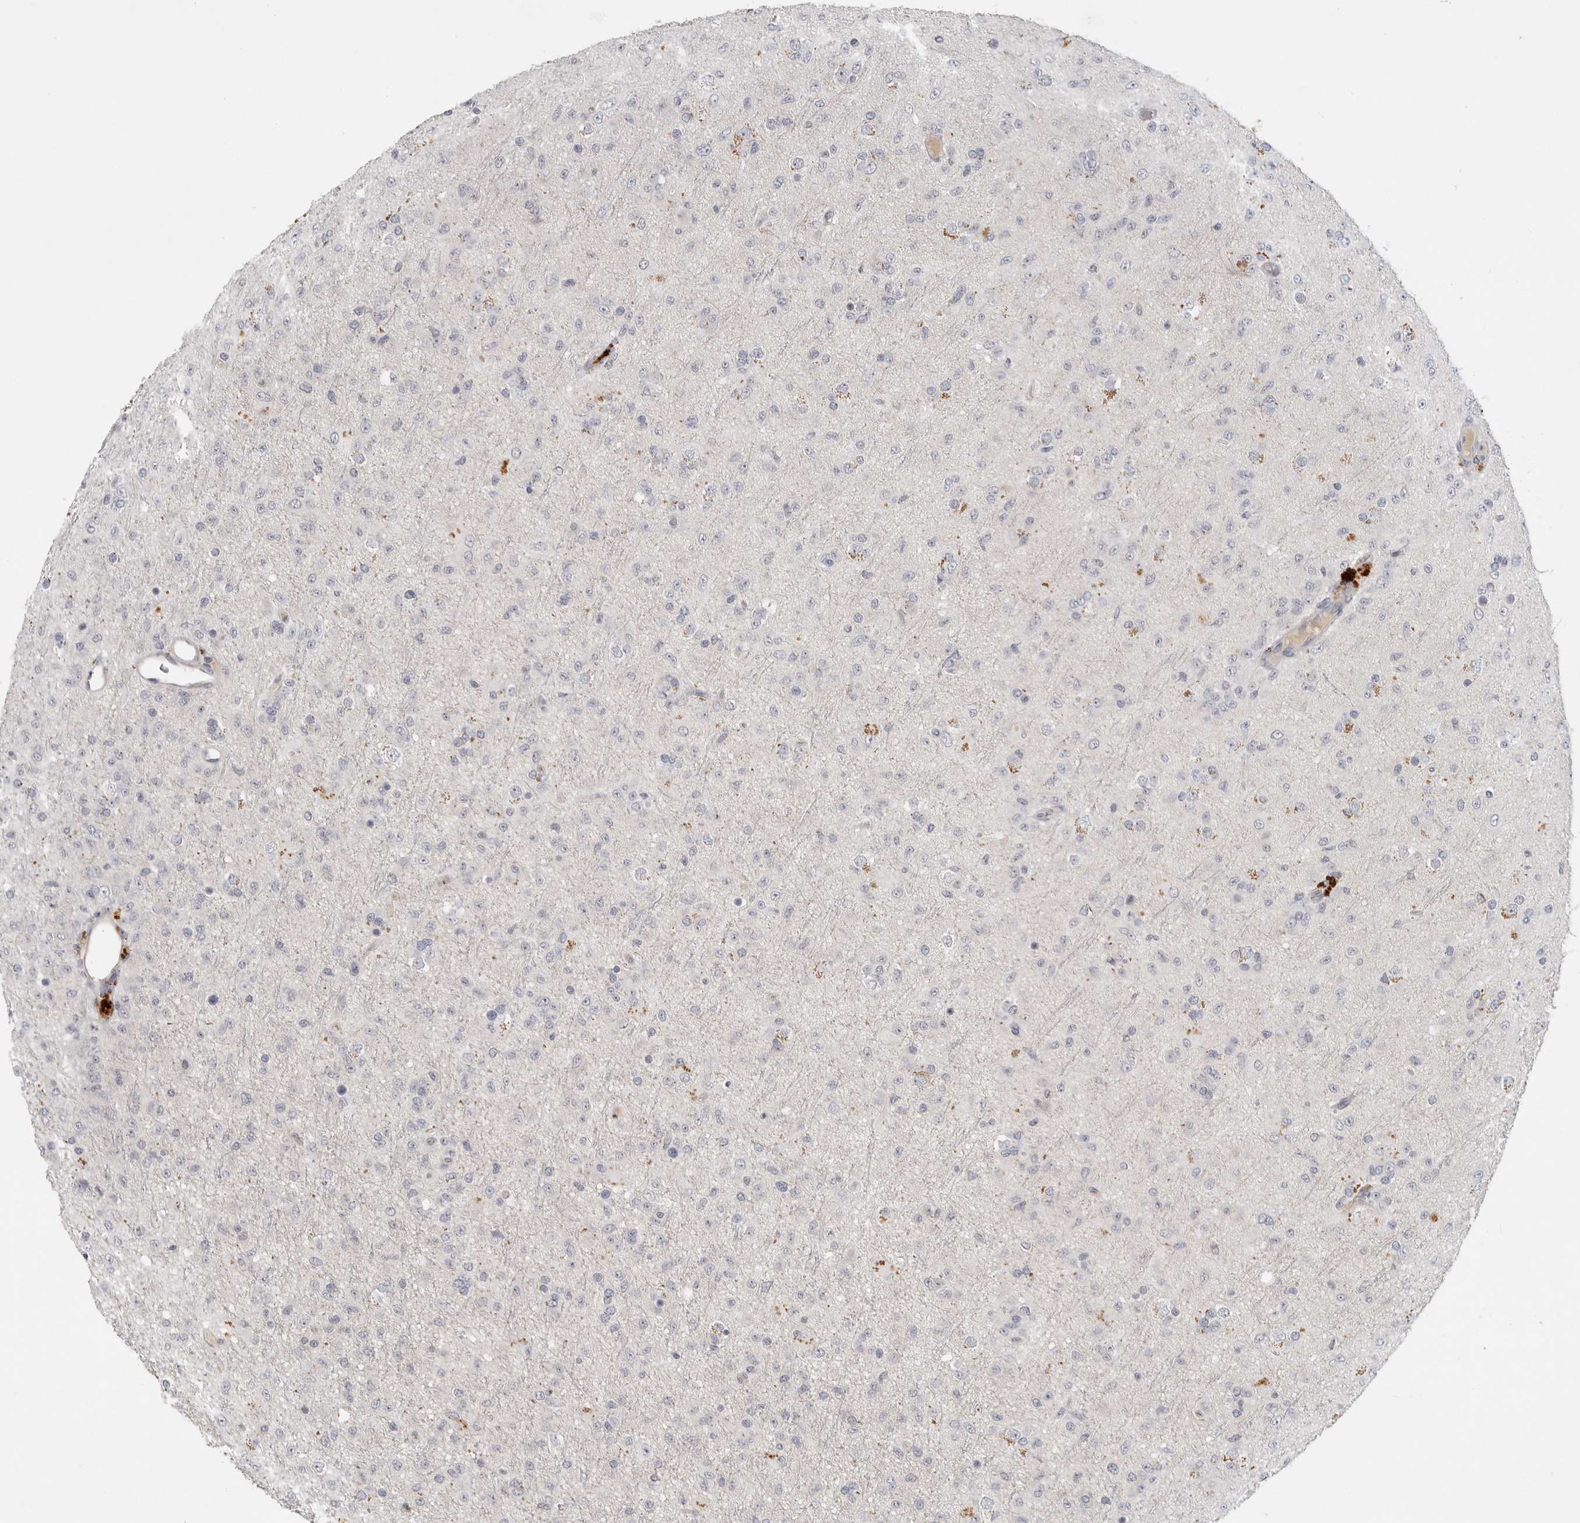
{"staining": {"intensity": "negative", "quantity": "none", "location": "none"}, "tissue": "glioma", "cell_type": "Tumor cells", "image_type": "cancer", "snomed": [{"axis": "morphology", "description": "Glioma, malignant, Low grade"}, {"axis": "topography", "description": "Brain"}], "caption": "The photomicrograph demonstrates no significant positivity in tumor cells of glioma. Brightfield microscopy of IHC stained with DAB (brown) and hematoxylin (blue), captured at high magnification.", "gene": "ITGAD", "patient": {"sex": "male", "age": 65}}